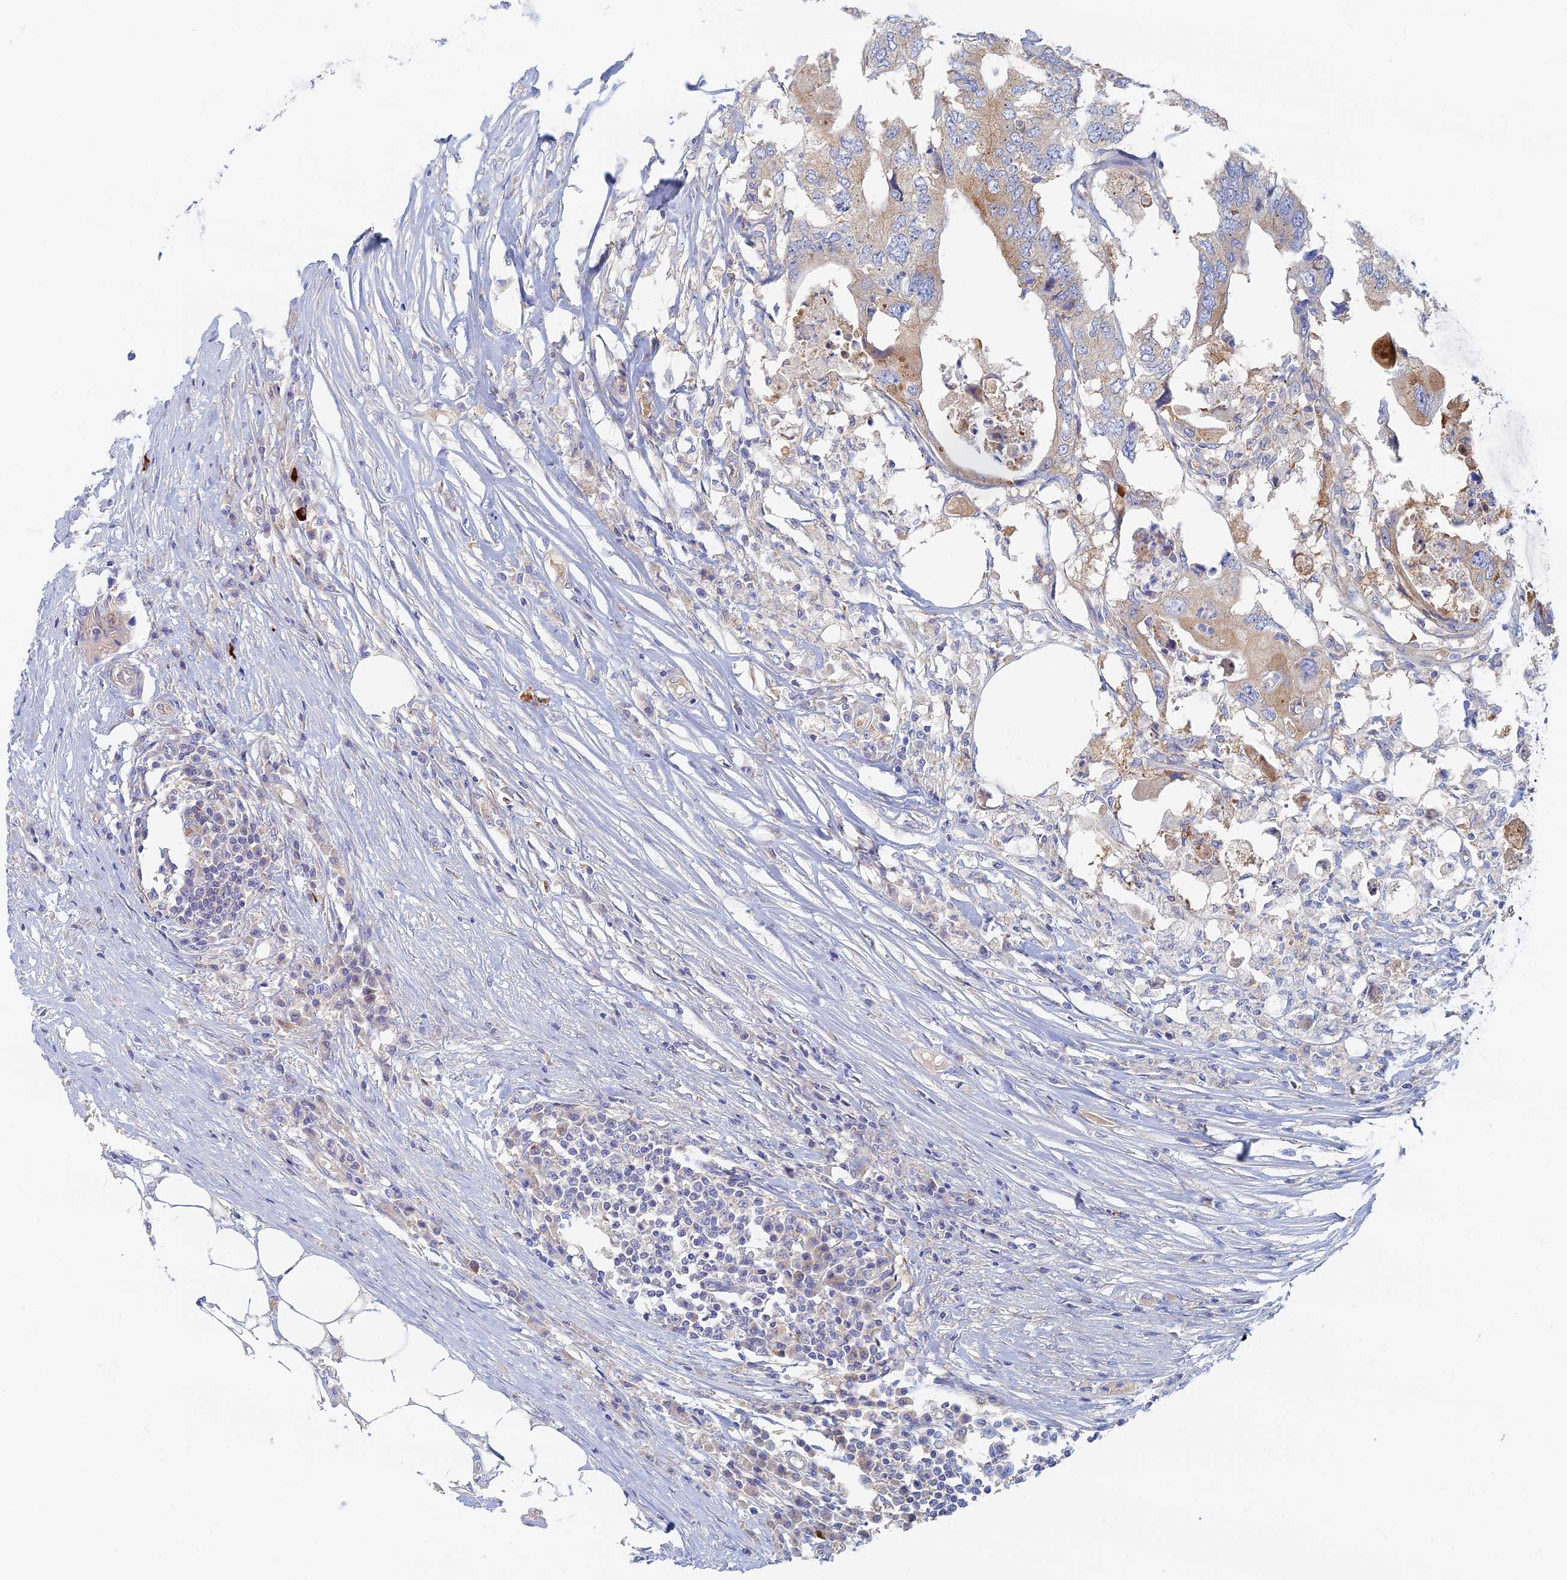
{"staining": {"intensity": "weak", "quantity": "25%-75%", "location": "cytoplasmic/membranous"}, "tissue": "colorectal cancer", "cell_type": "Tumor cells", "image_type": "cancer", "snomed": [{"axis": "morphology", "description": "Adenocarcinoma, NOS"}, {"axis": "topography", "description": "Colon"}], "caption": "Protein expression analysis of colorectal cancer displays weak cytoplasmic/membranous positivity in about 25%-75% of tumor cells.", "gene": "TMEM44", "patient": {"sex": "male", "age": 71}}